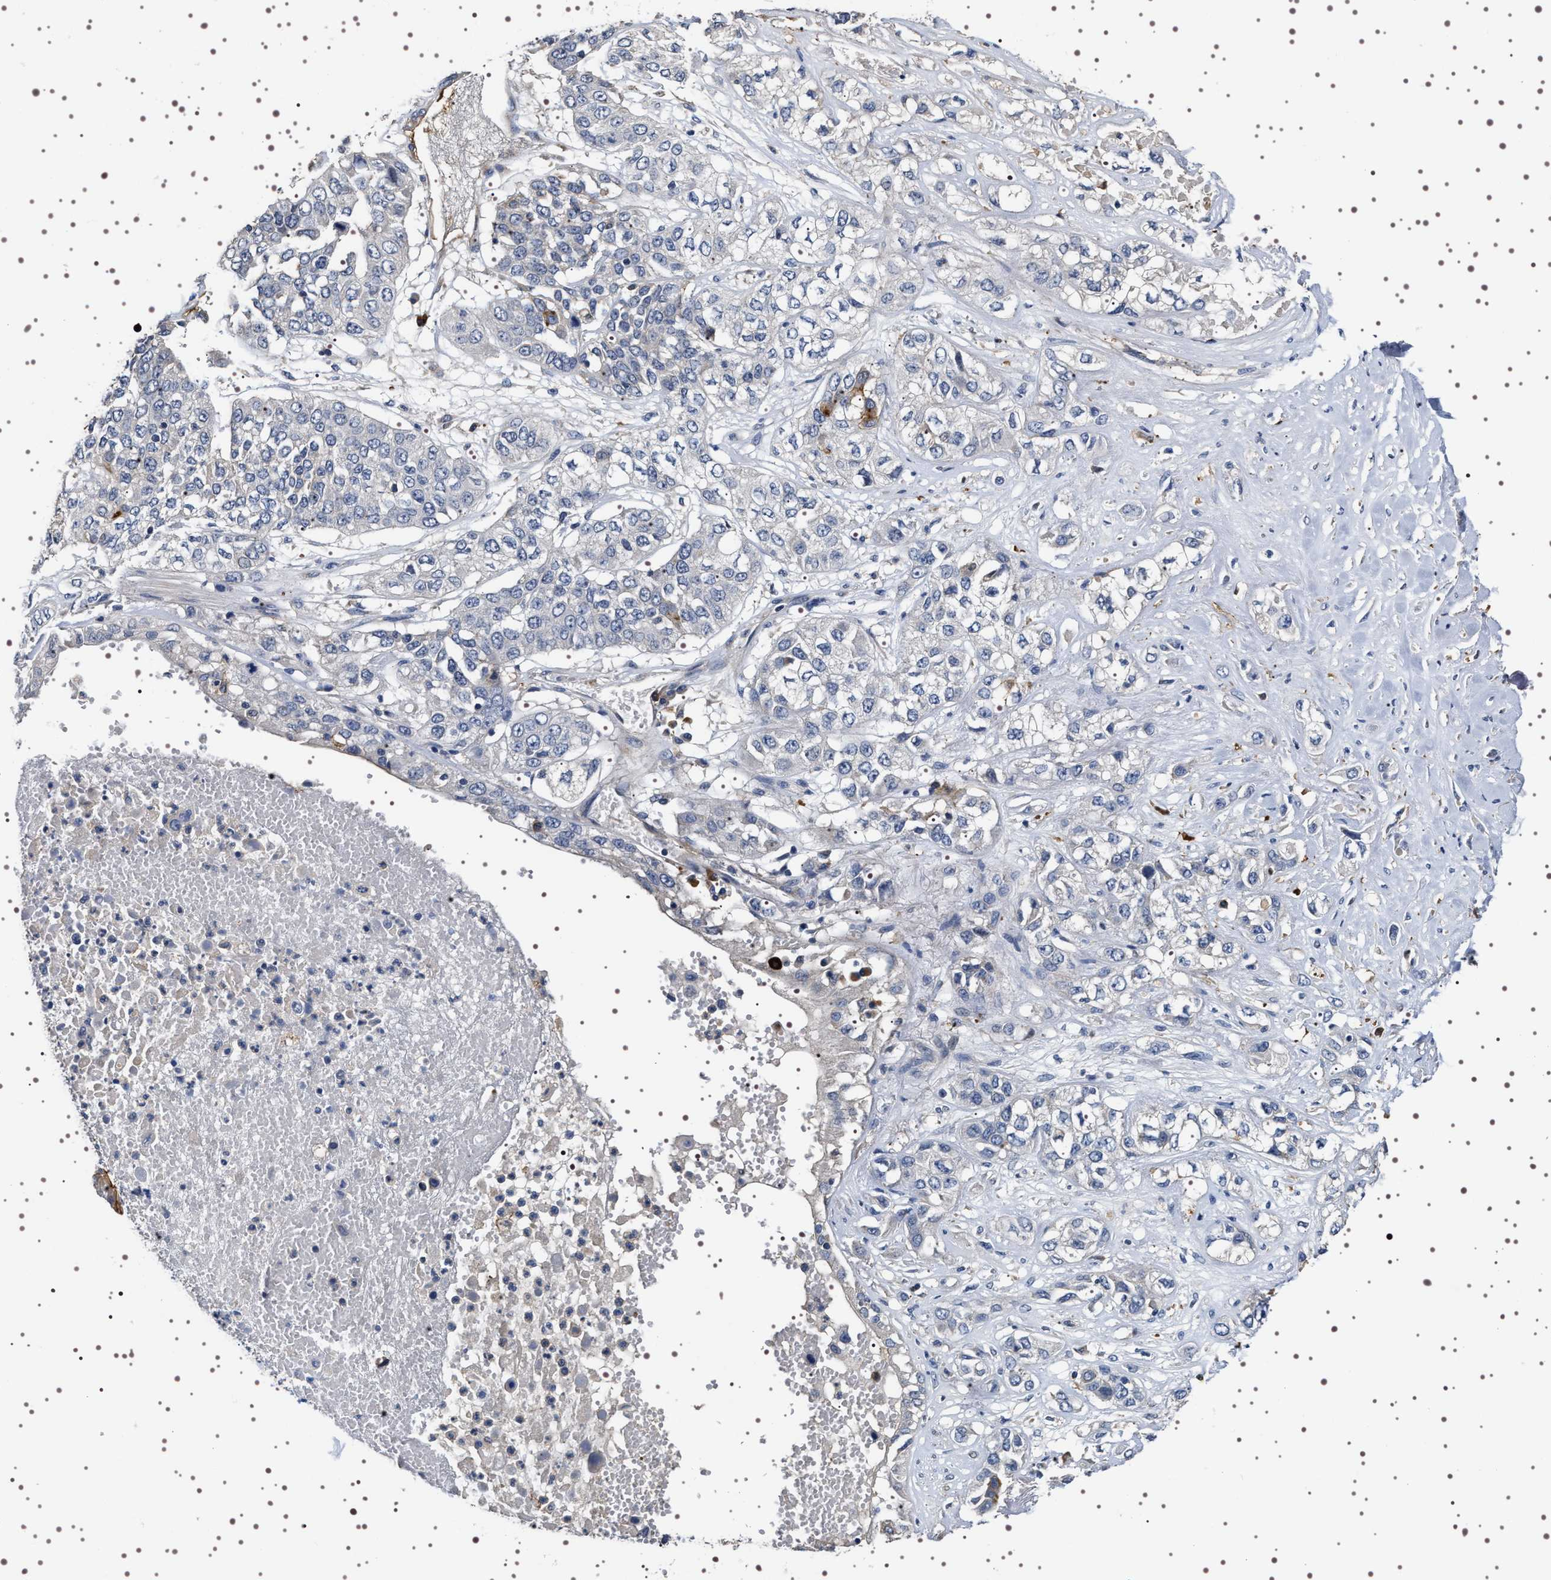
{"staining": {"intensity": "negative", "quantity": "none", "location": "none"}, "tissue": "lung cancer", "cell_type": "Tumor cells", "image_type": "cancer", "snomed": [{"axis": "morphology", "description": "Squamous cell carcinoma, NOS"}, {"axis": "topography", "description": "Lung"}], "caption": "Immunohistochemistry photomicrograph of neoplastic tissue: human lung squamous cell carcinoma stained with DAB shows no significant protein positivity in tumor cells. The staining is performed using DAB brown chromogen with nuclei counter-stained in using hematoxylin.", "gene": "ALPL", "patient": {"sex": "male", "age": 71}}